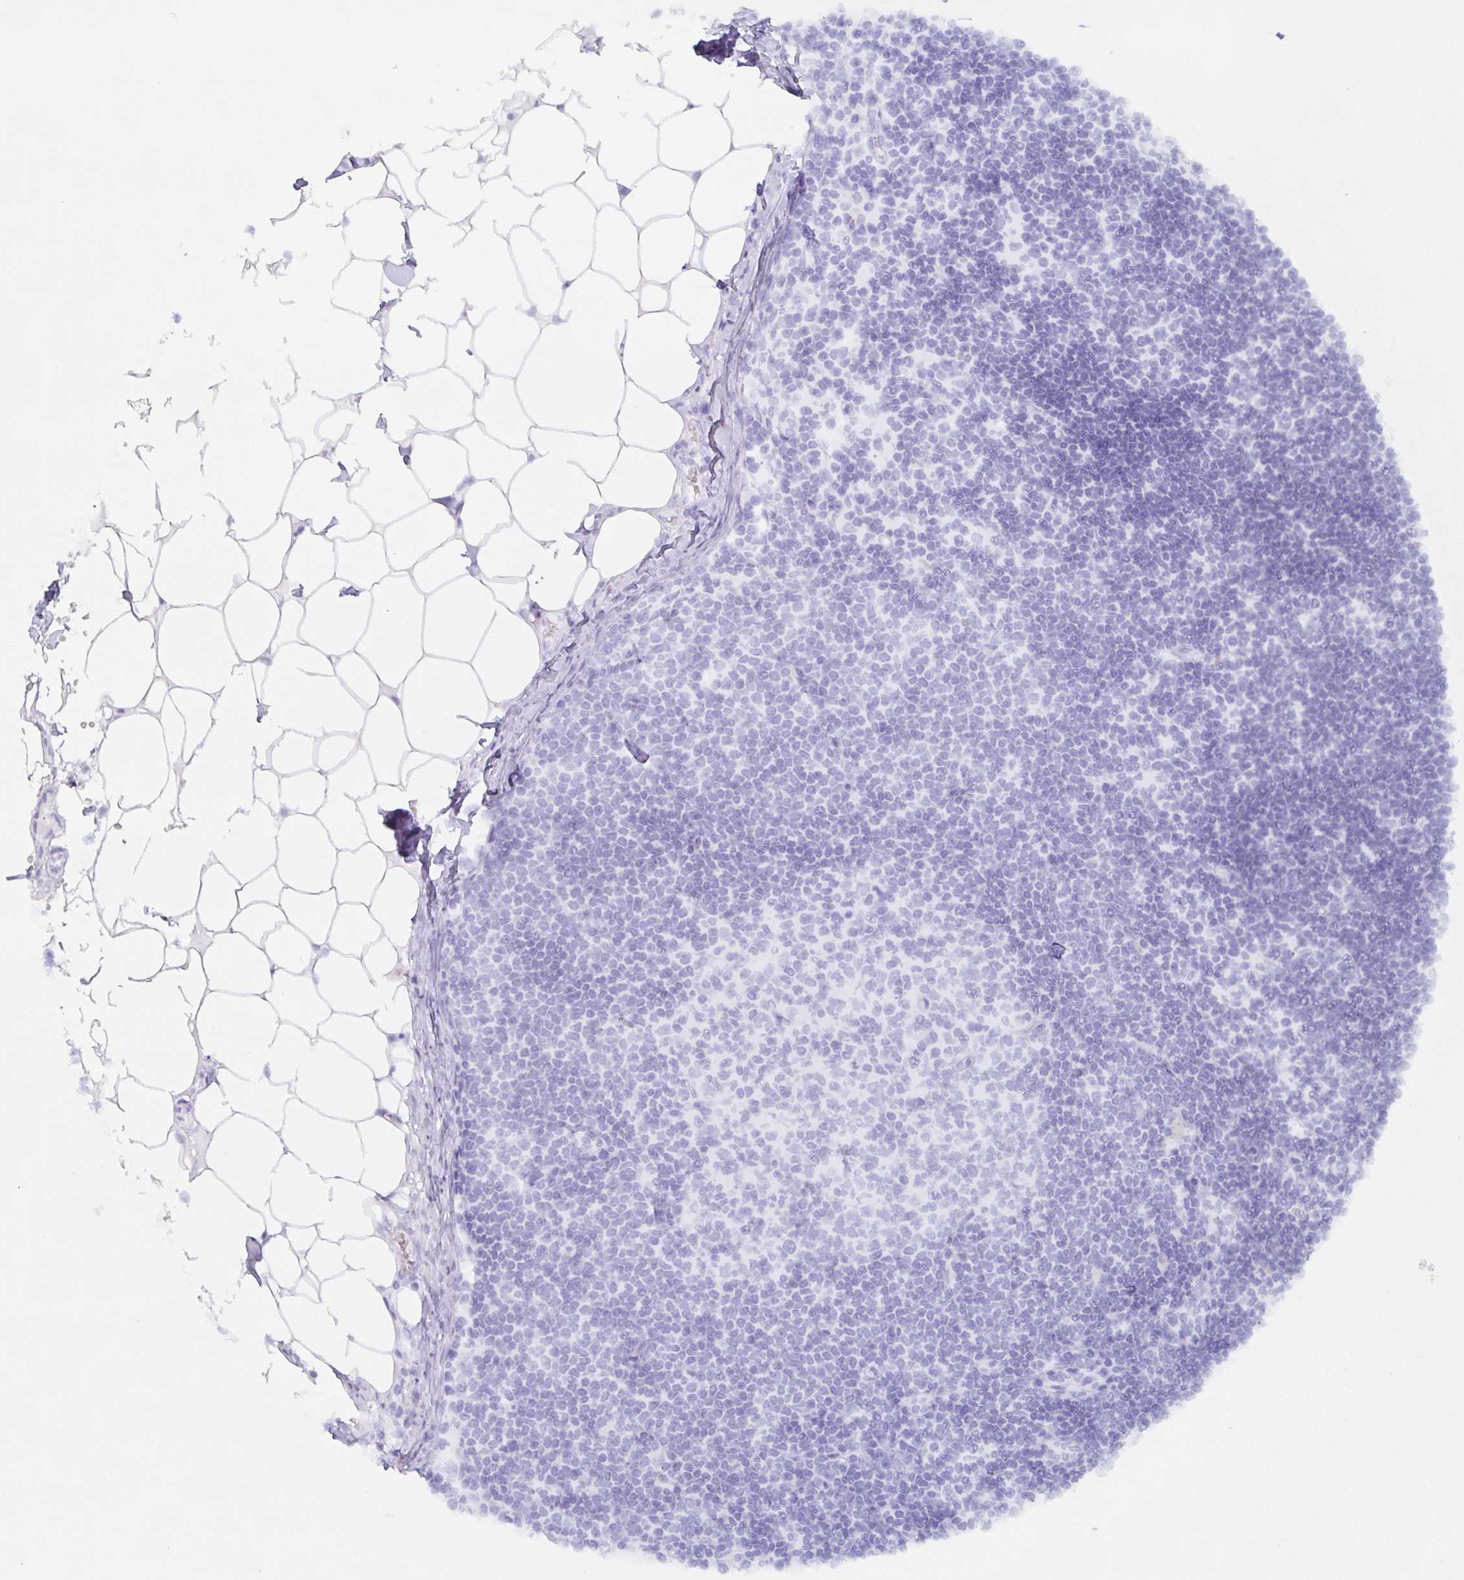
{"staining": {"intensity": "negative", "quantity": "none", "location": "none"}, "tissue": "lymph node", "cell_type": "Germinal center cells", "image_type": "normal", "snomed": [{"axis": "morphology", "description": "Normal tissue, NOS"}, {"axis": "topography", "description": "Lymph node"}], "caption": "This micrograph is of unremarkable lymph node stained with immunohistochemistry to label a protein in brown with the nuclei are counter-stained blue. There is no staining in germinal center cells. The staining was performed using DAB (3,3'-diaminobenzidine) to visualize the protein expression in brown, while the nuclei were stained in blue with hematoxylin (Magnification: 20x).", "gene": "POU2F3", "patient": {"sex": "female", "age": 31}}